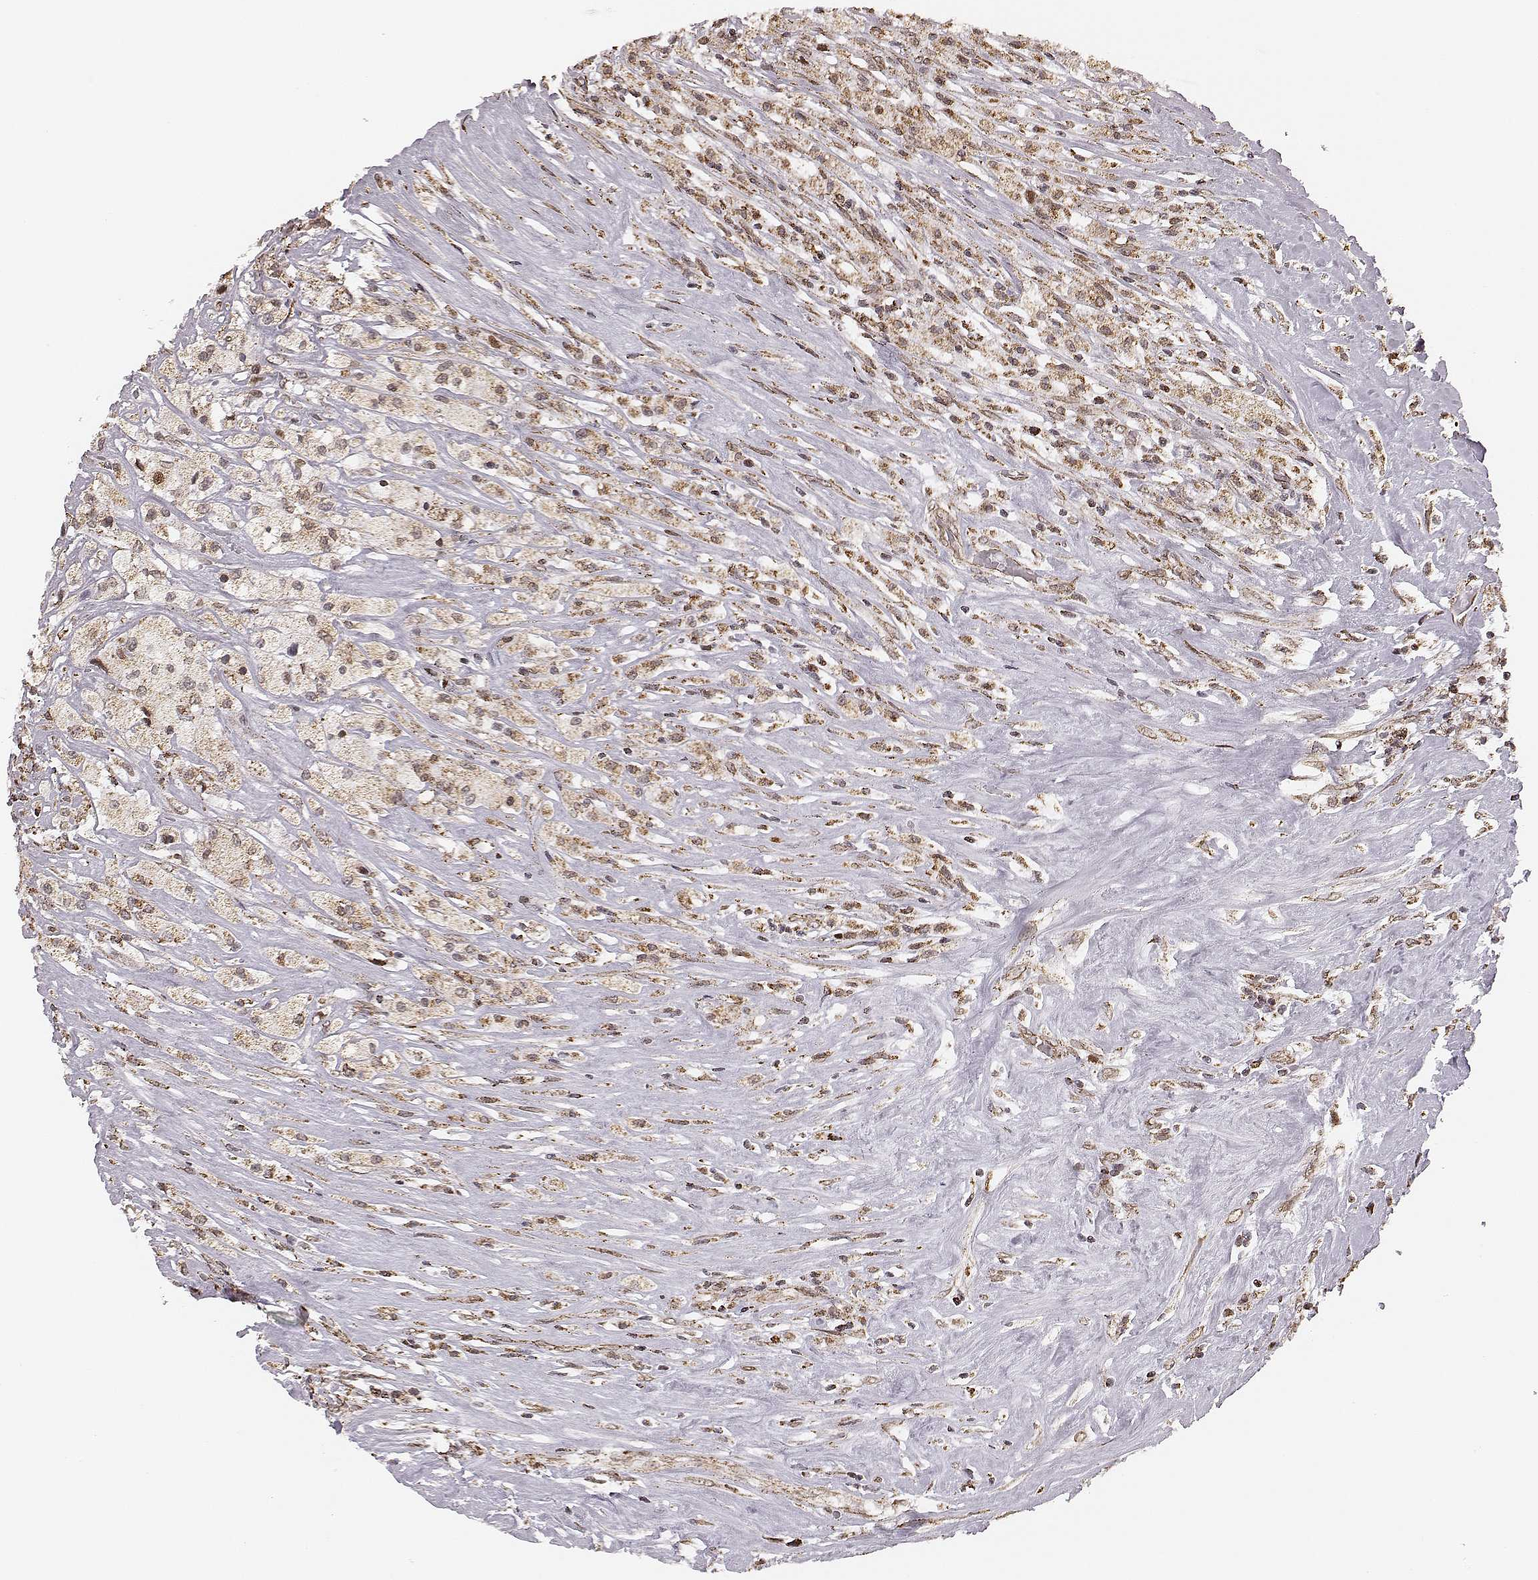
{"staining": {"intensity": "moderate", "quantity": "<25%", "location": "cytoplasmic/membranous"}, "tissue": "testis cancer", "cell_type": "Tumor cells", "image_type": "cancer", "snomed": [{"axis": "morphology", "description": "Necrosis, NOS"}, {"axis": "morphology", "description": "Carcinoma, Embryonal, NOS"}, {"axis": "topography", "description": "Testis"}], "caption": "The immunohistochemical stain labels moderate cytoplasmic/membranous staining in tumor cells of testis cancer (embryonal carcinoma) tissue.", "gene": "ACOT2", "patient": {"sex": "male", "age": 19}}